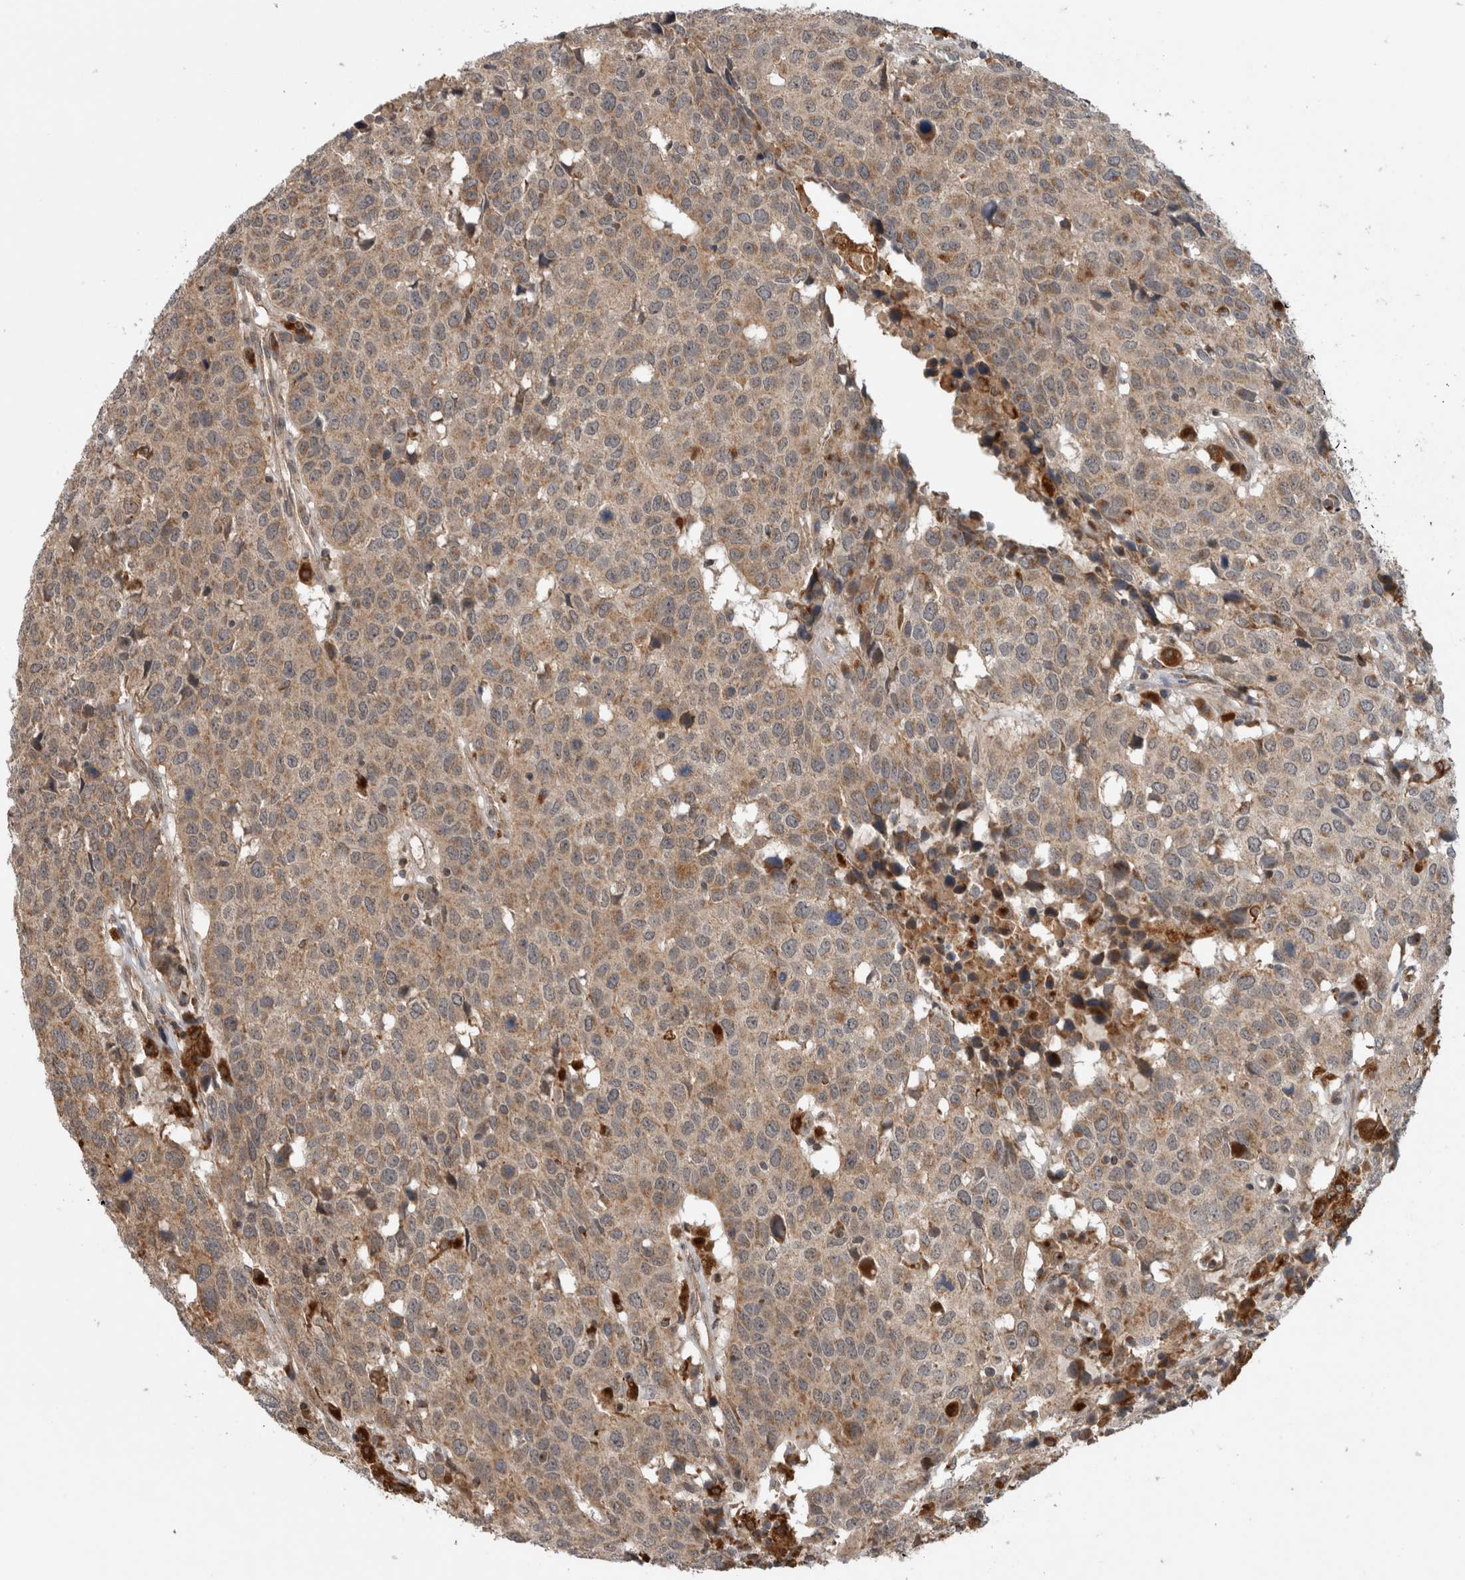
{"staining": {"intensity": "weak", "quantity": ">75%", "location": "cytoplasmic/membranous"}, "tissue": "head and neck cancer", "cell_type": "Tumor cells", "image_type": "cancer", "snomed": [{"axis": "morphology", "description": "Squamous cell carcinoma, NOS"}, {"axis": "topography", "description": "Head-Neck"}], "caption": "An IHC image of tumor tissue is shown. Protein staining in brown labels weak cytoplasmic/membranous positivity in squamous cell carcinoma (head and neck) within tumor cells.", "gene": "ADGRL3", "patient": {"sex": "male", "age": 66}}